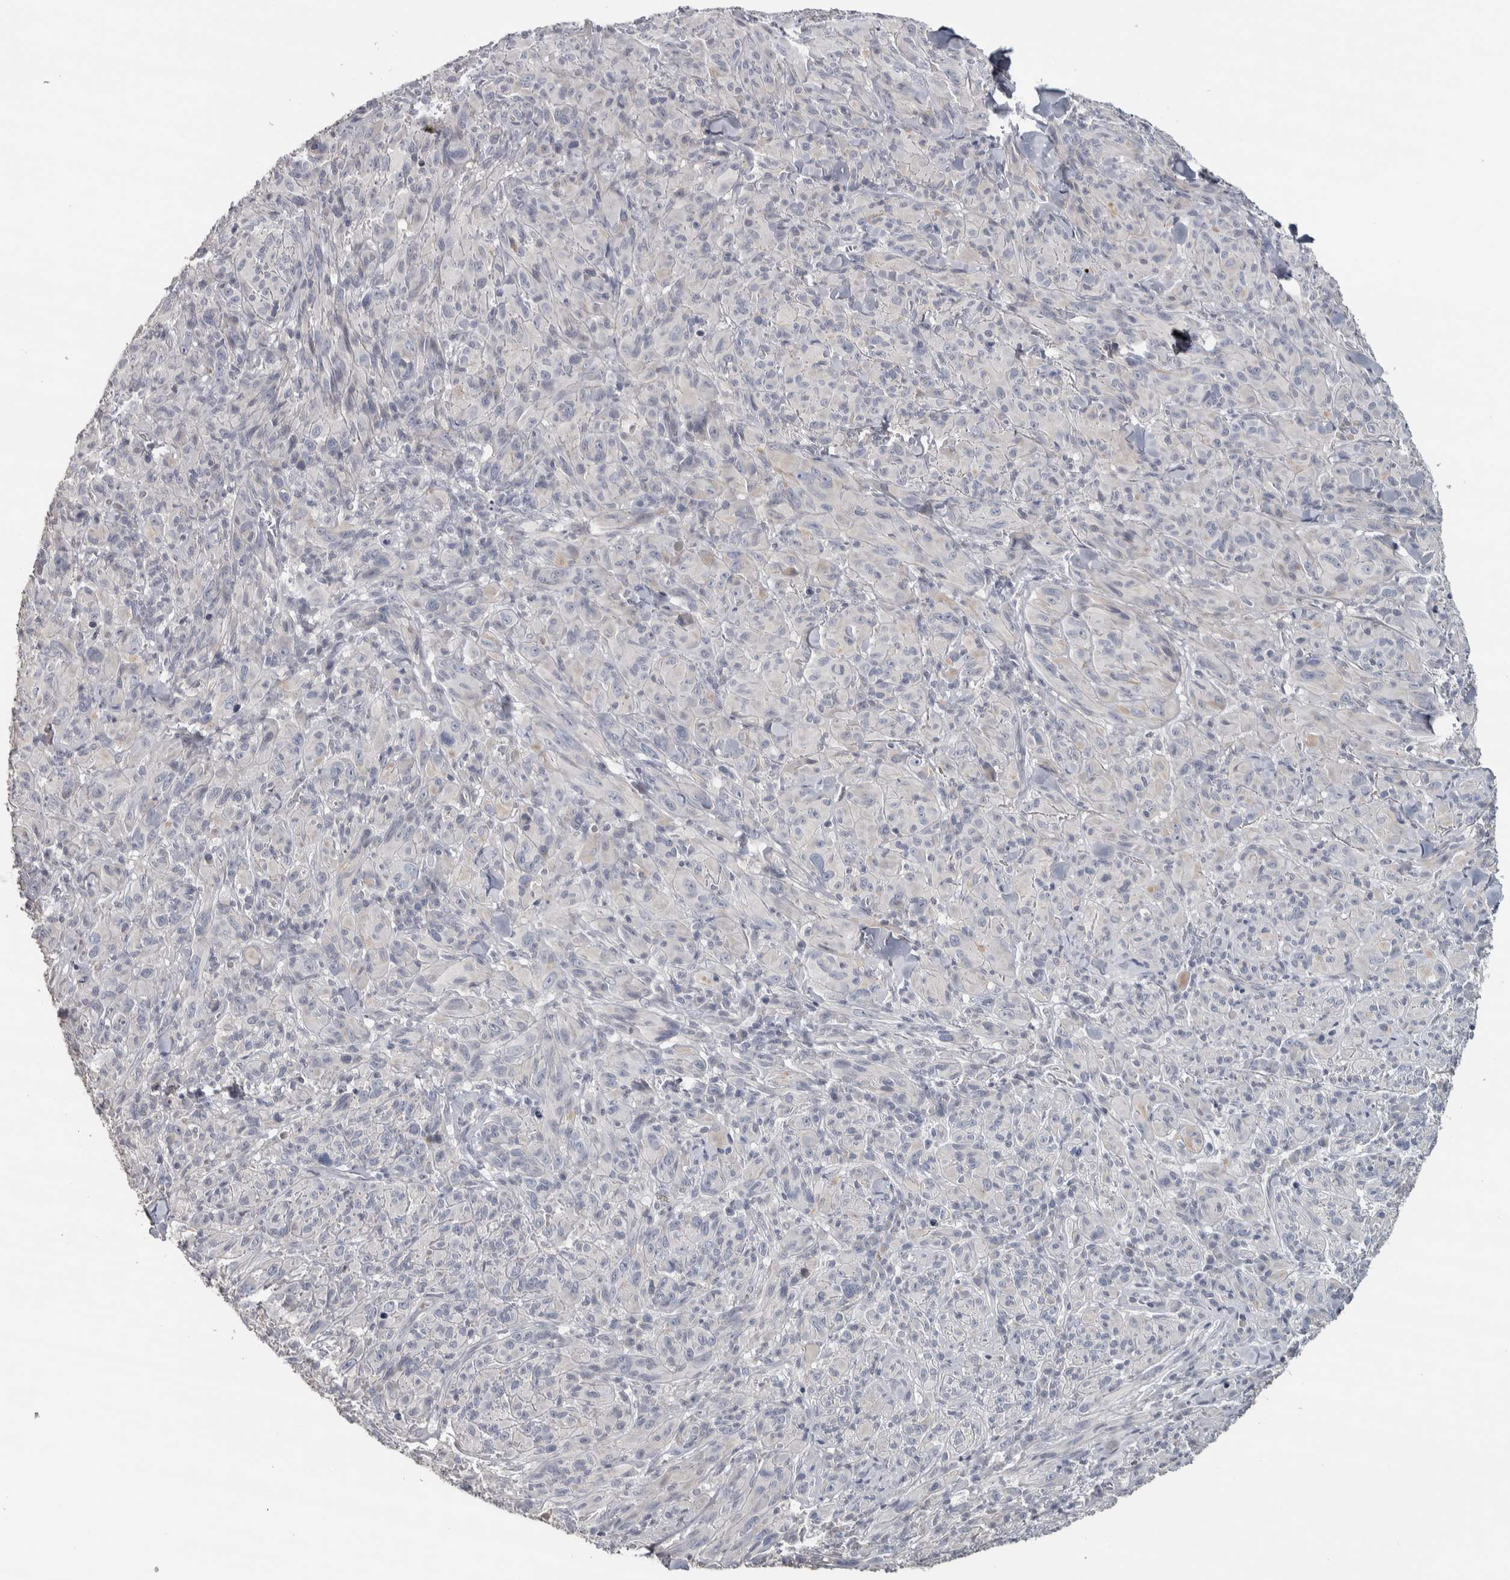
{"staining": {"intensity": "negative", "quantity": "none", "location": "none"}, "tissue": "melanoma", "cell_type": "Tumor cells", "image_type": "cancer", "snomed": [{"axis": "morphology", "description": "Malignant melanoma, NOS"}, {"axis": "topography", "description": "Skin of head"}], "caption": "DAB immunohistochemical staining of melanoma displays no significant staining in tumor cells.", "gene": "NECAB1", "patient": {"sex": "male", "age": 96}}